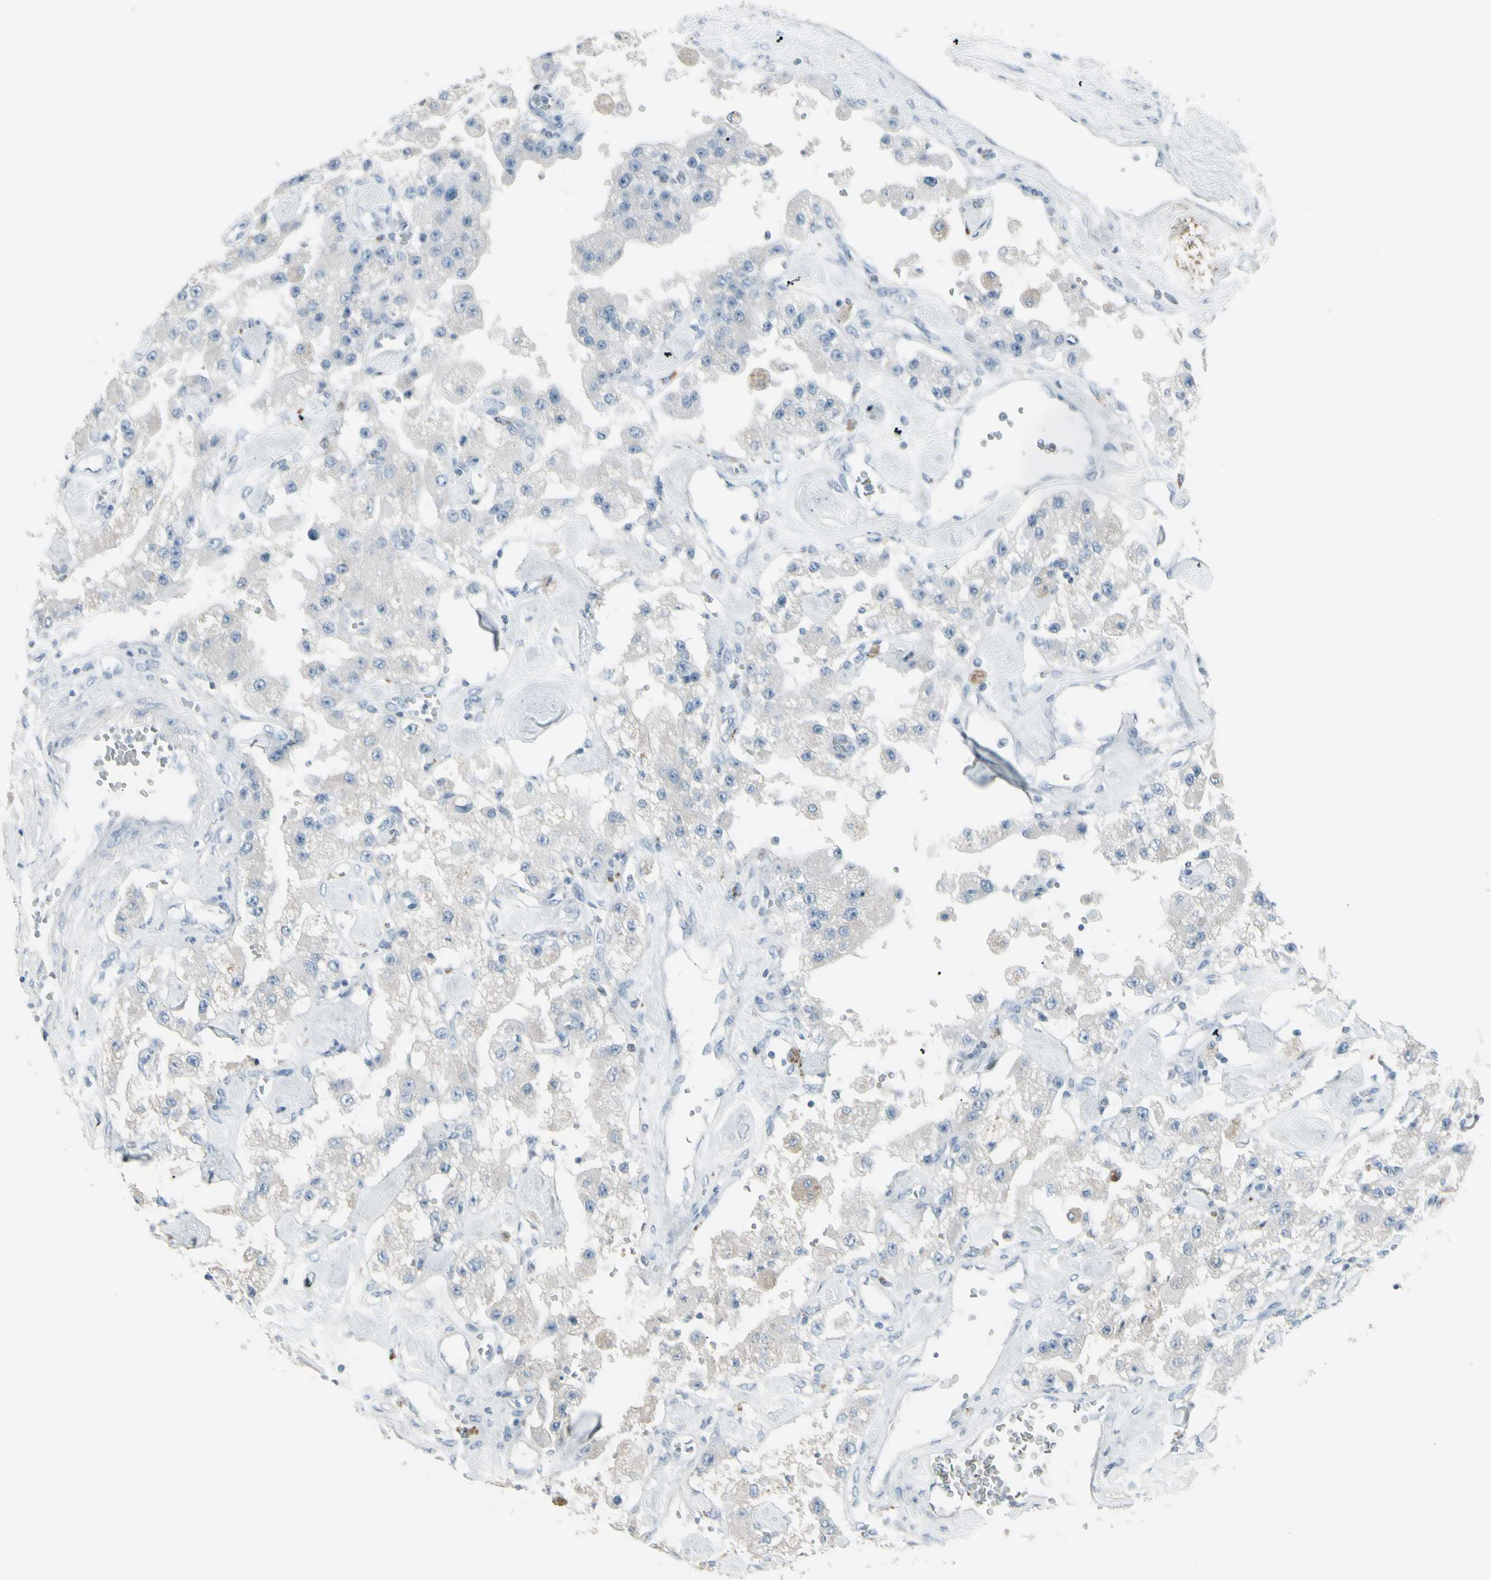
{"staining": {"intensity": "negative", "quantity": "none", "location": "none"}, "tissue": "carcinoid", "cell_type": "Tumor cells", "image_type": "cancer", "snomed": [{"axis": "morphology", "description": "Carcinoid, malignant, NOS"}, {"axis": "topography", "description": "Pancreas"}], "caption": "Human malignant carcinoid stained for a protein using immunohistochemistry shows no positivity in tumor cells.", "gene": "CD79B", "patient": {"sex": "male", "age": 41}}